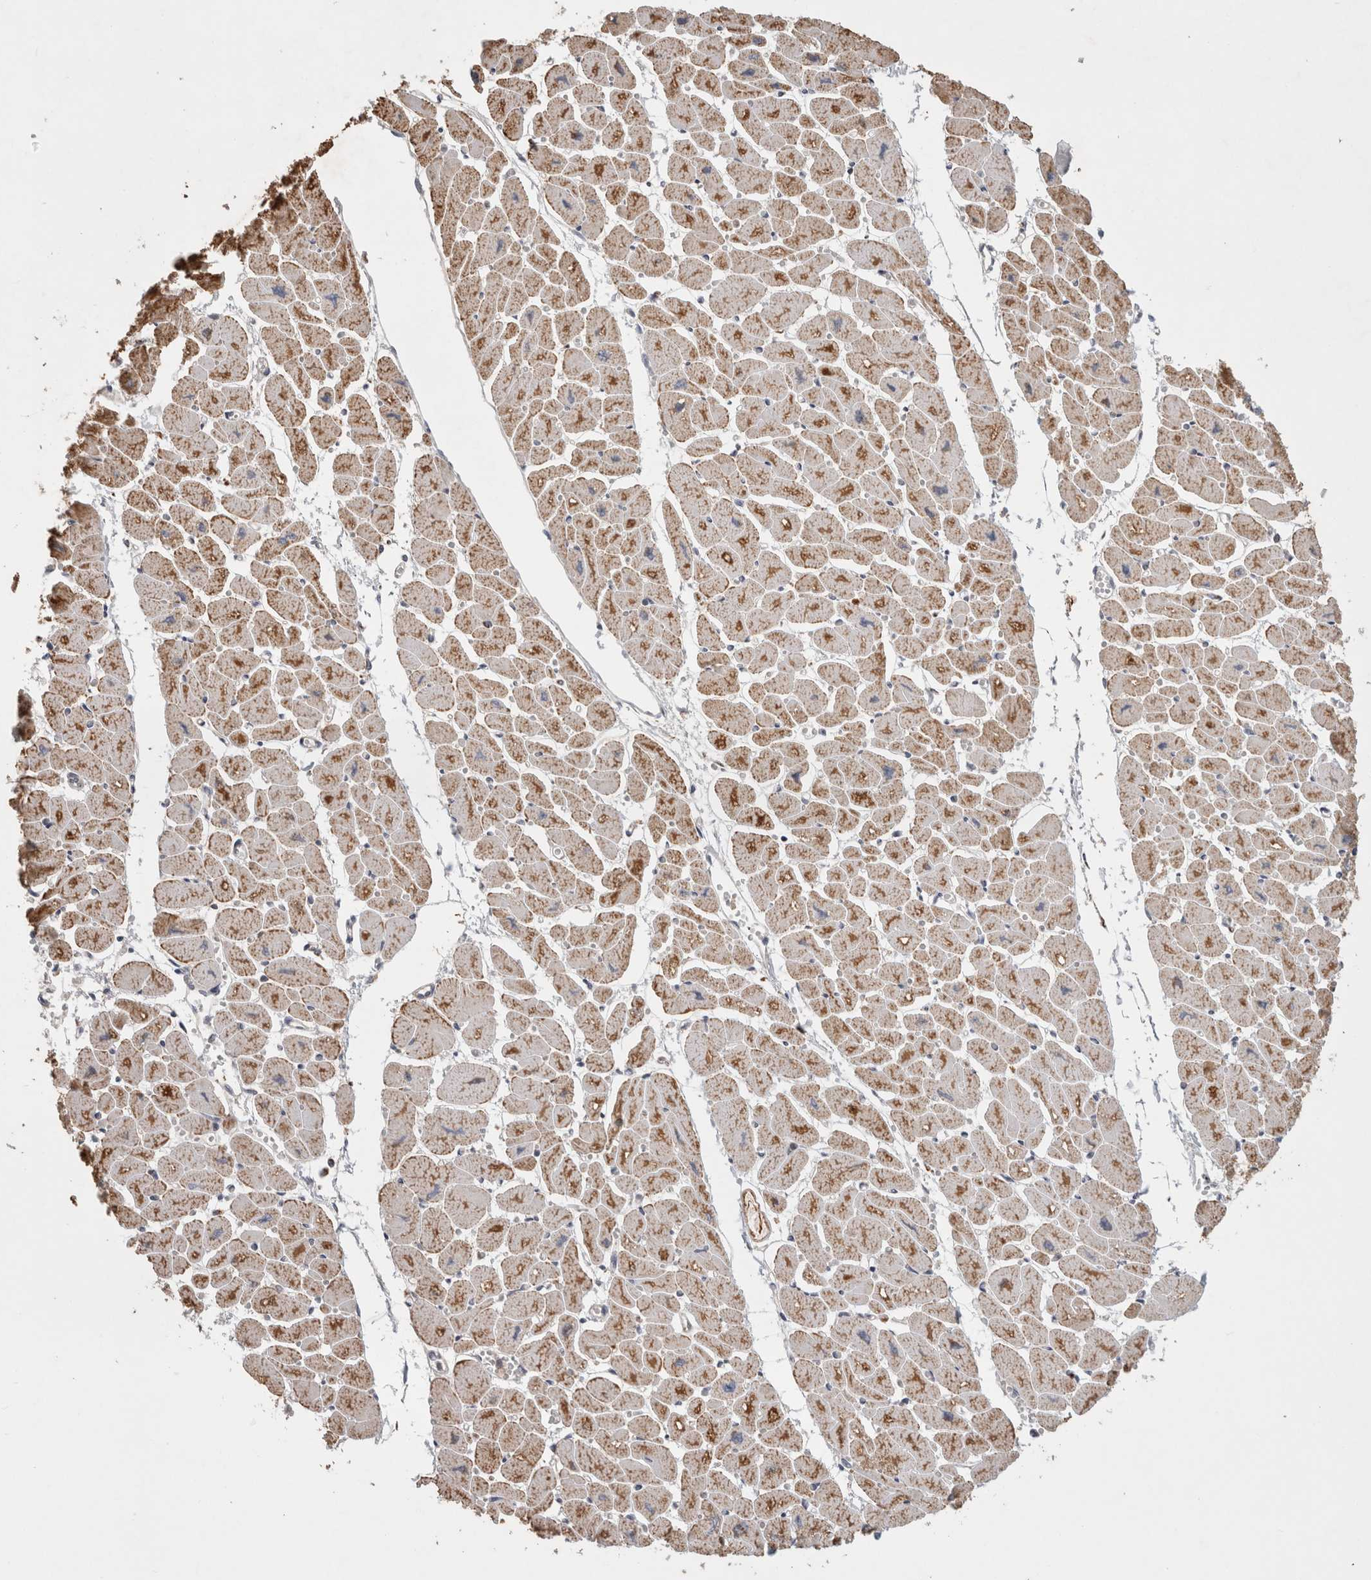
{"staining": {"intensity": "moderate", "quantity": ">75%", "location": "cytoplasmic/membranous"}, "tissue": "heart muscle", "cell_type": "Cardiomyocytes", "image_type": "normal", "snomed": [{"axis": "morphology", "description": "Normal tissue, NOS"}, {"axis": "topography", "description": "Heart"}], "caption": "This photomicrograph displays immunohistochemistry staining of benign heart muscle, with medium moderate cytoplasmic/membranous staining in about >75% of cardiomyocytes.", "gene": "HROB", "patient": {"sex": "female", "age": 54}}